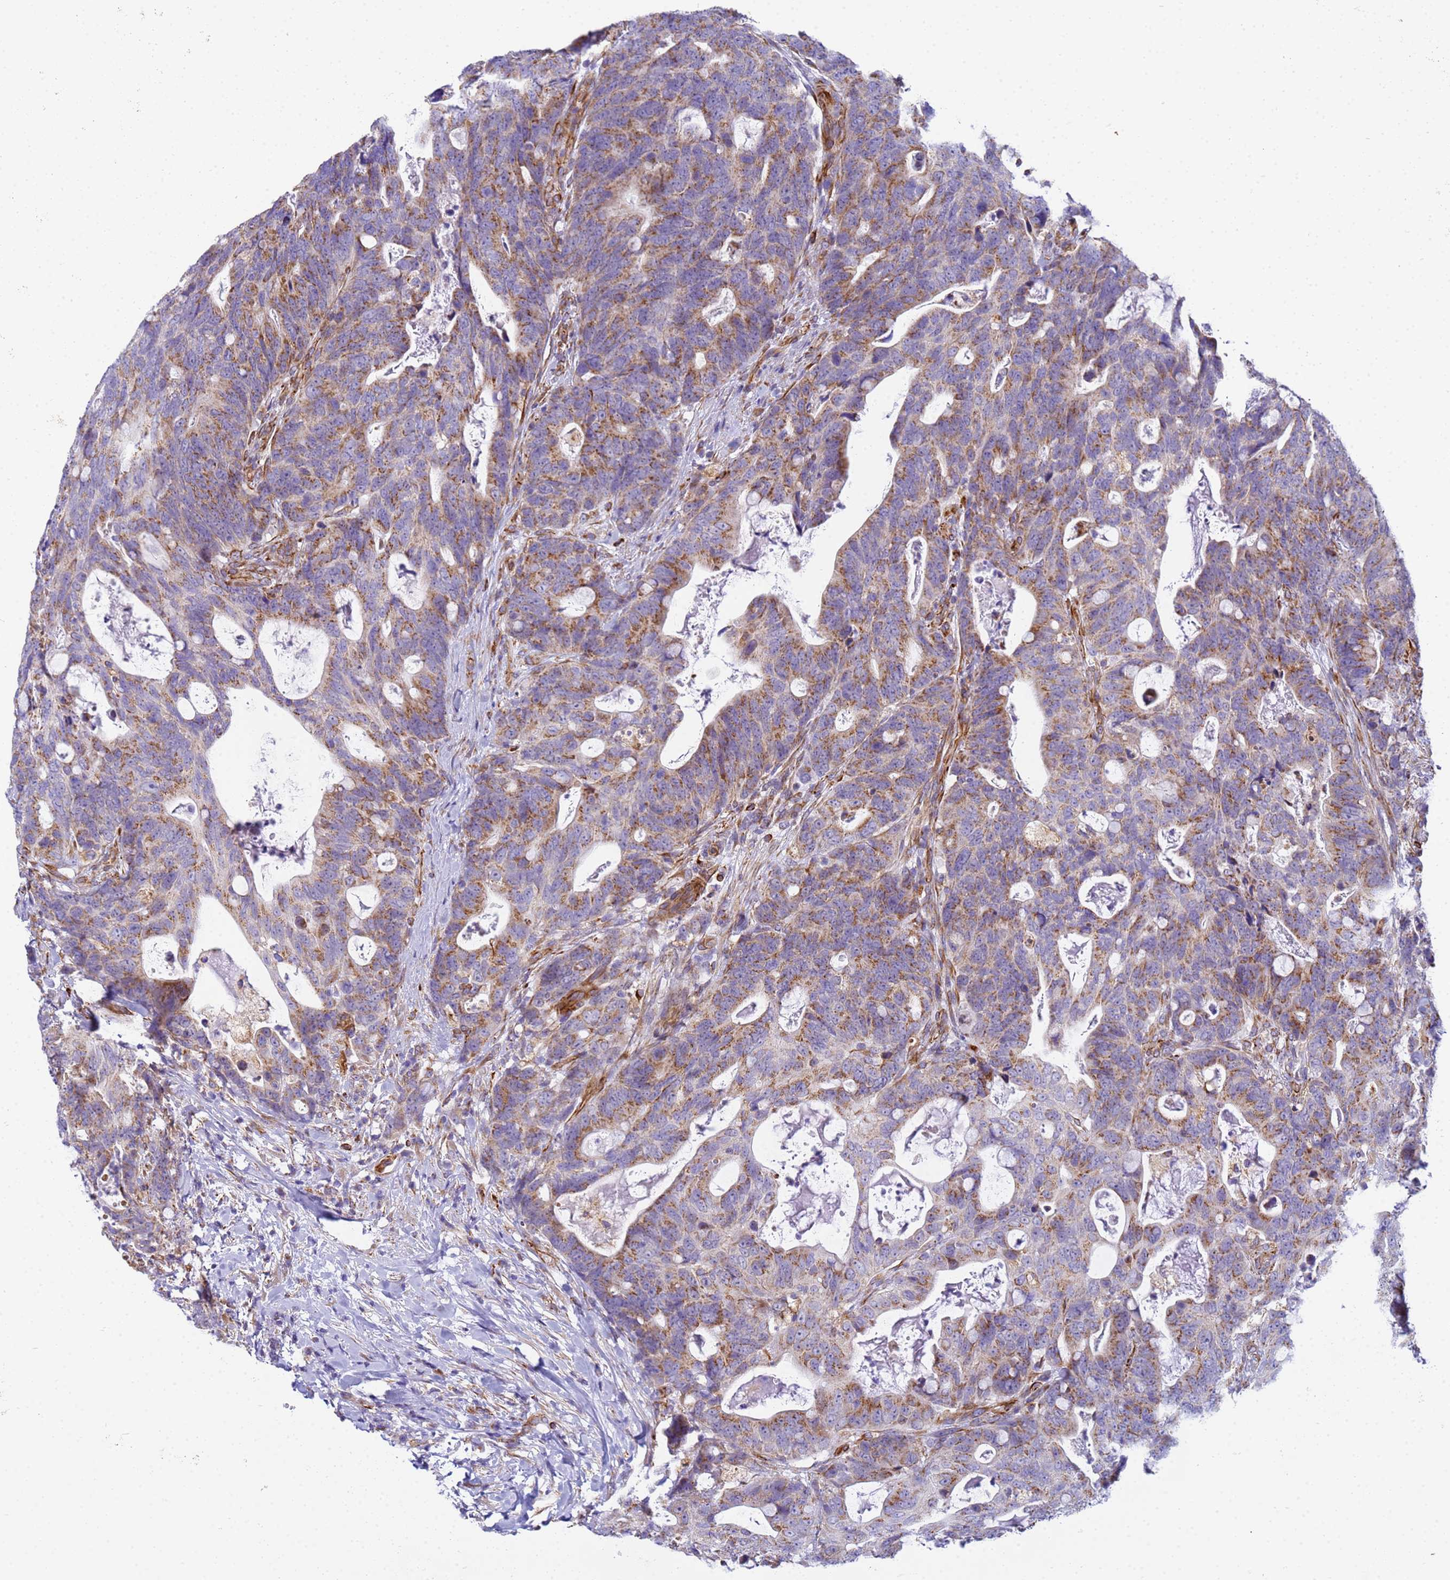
{"staining": {"intensity": "moderate", "quantity": ">75%", "location": "cytoplasmic/membranous"}, "tissue": "colorectal cancer", "cell_type": "Tumor cells", "image_type": "cancer", "snomed": [{"axis": "morphology", "description": "Adenocarcinoma, NOS"}, {"axis": "topography", "description": "Colon"}], "caption": "IHC (DAB) staining of colorectal adenocarcinoma shows moderate cytoplasmic/membranous protein expression in about >75% of tumor cells. (Stains: DAB in brown, nuclei in blue, Microscopy: brightfield microscopy at high magnification).", "gene": "UBXN2B", "patient": {"sex": "female", "age": 82}}